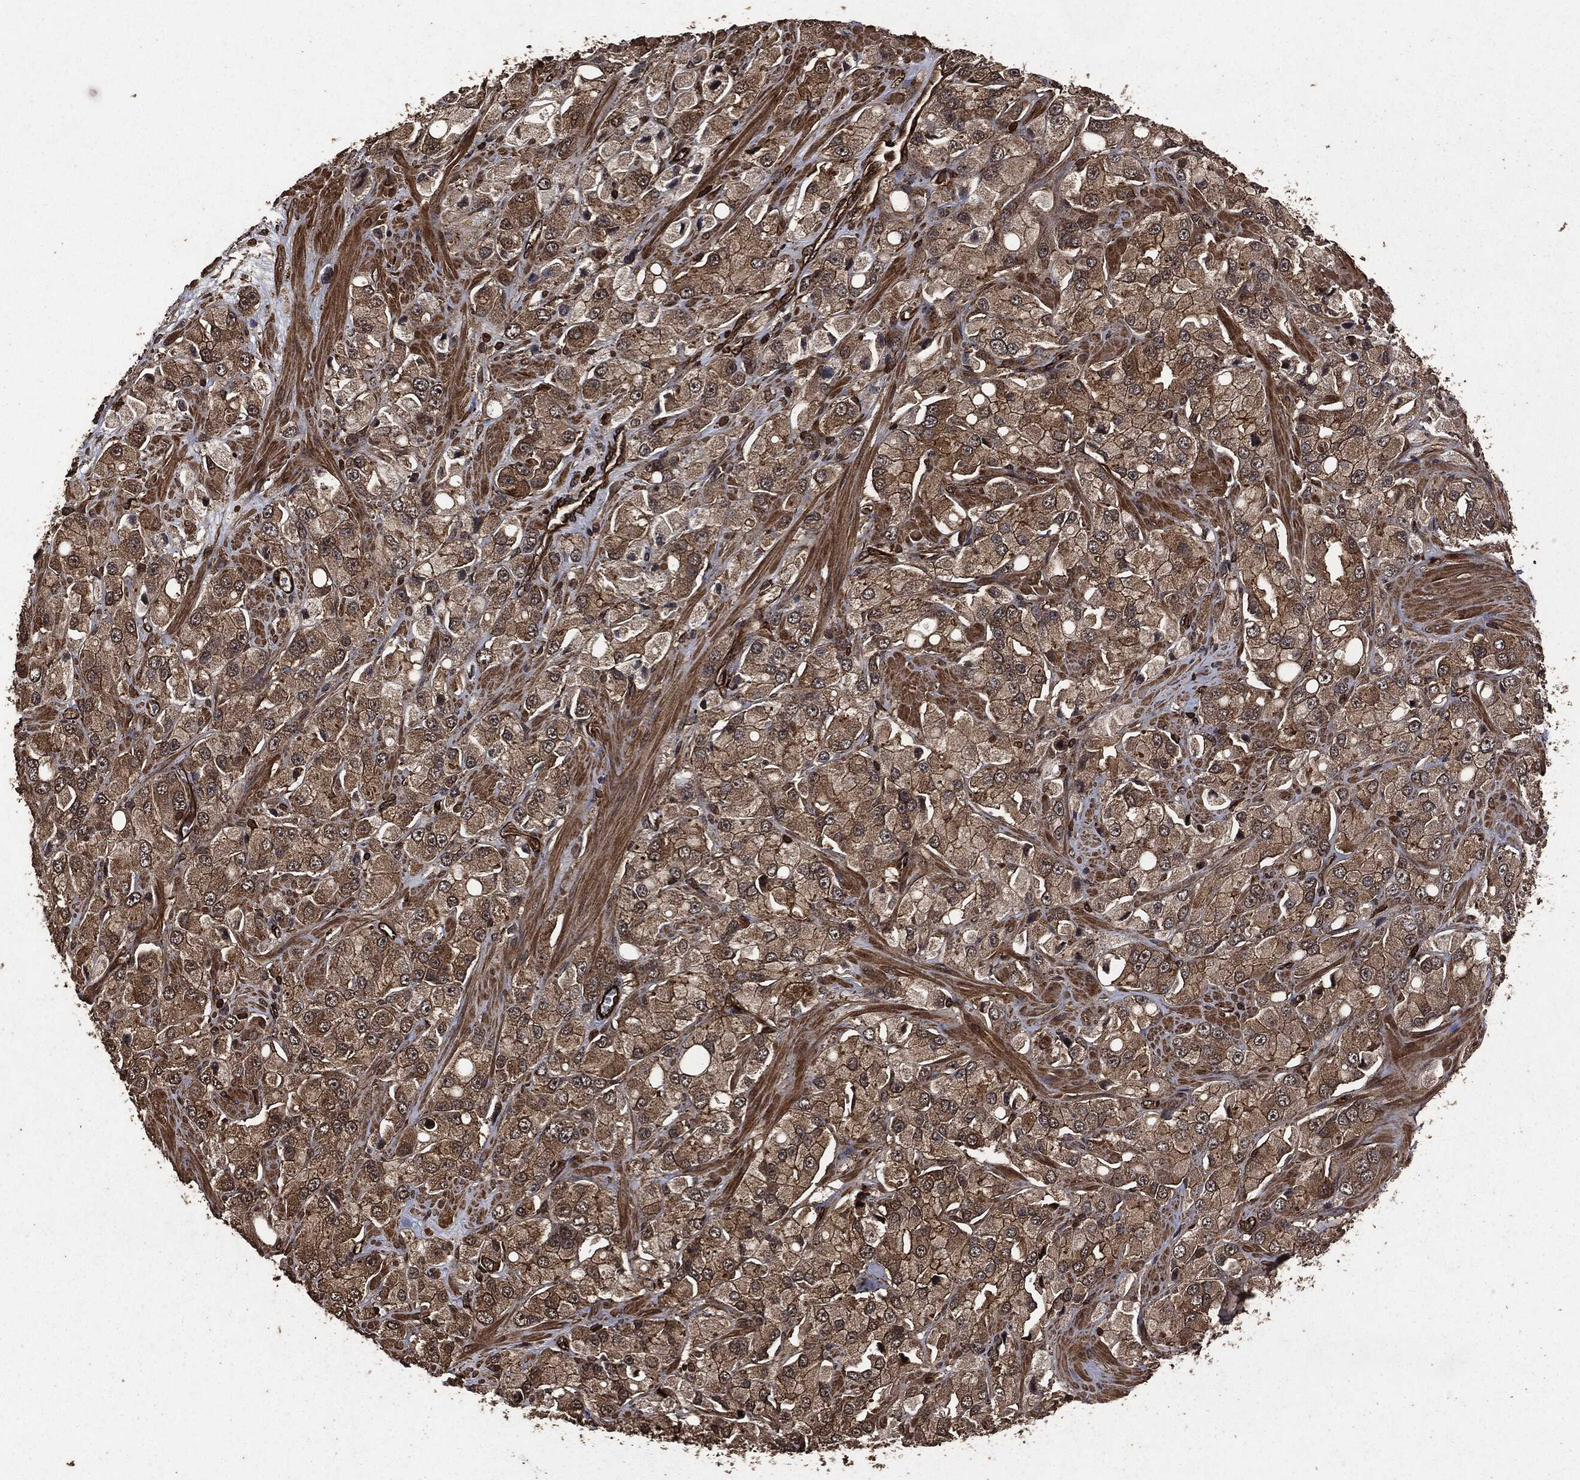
{"staining": {"intensity": "moderate", "quantity": "25%-75%", "location": "cytoplasmic/membranous"}, "tissue": "prostate cancer", "cell_type": "Tumor cells", "image_type": "cancer", "snomed": [{"axis": "morphology", "description": "Adenocarcinoma, NOS"}, {"axis": "topography", "description": "Prostate and seminal vesicle, NOS"}, {"axis": "topography", "description": "Prostate"}], "caption": "High-power microscopy captured an immunohistochemistry (IHC) histopathology image of adenocarcinoma (prostate), revealing moderate cytoplasmic/membranous staining in approximately 25%-75% of tumor cells.", "gene": "HRAS", "patient": {"sex": "male", "age": 64}}